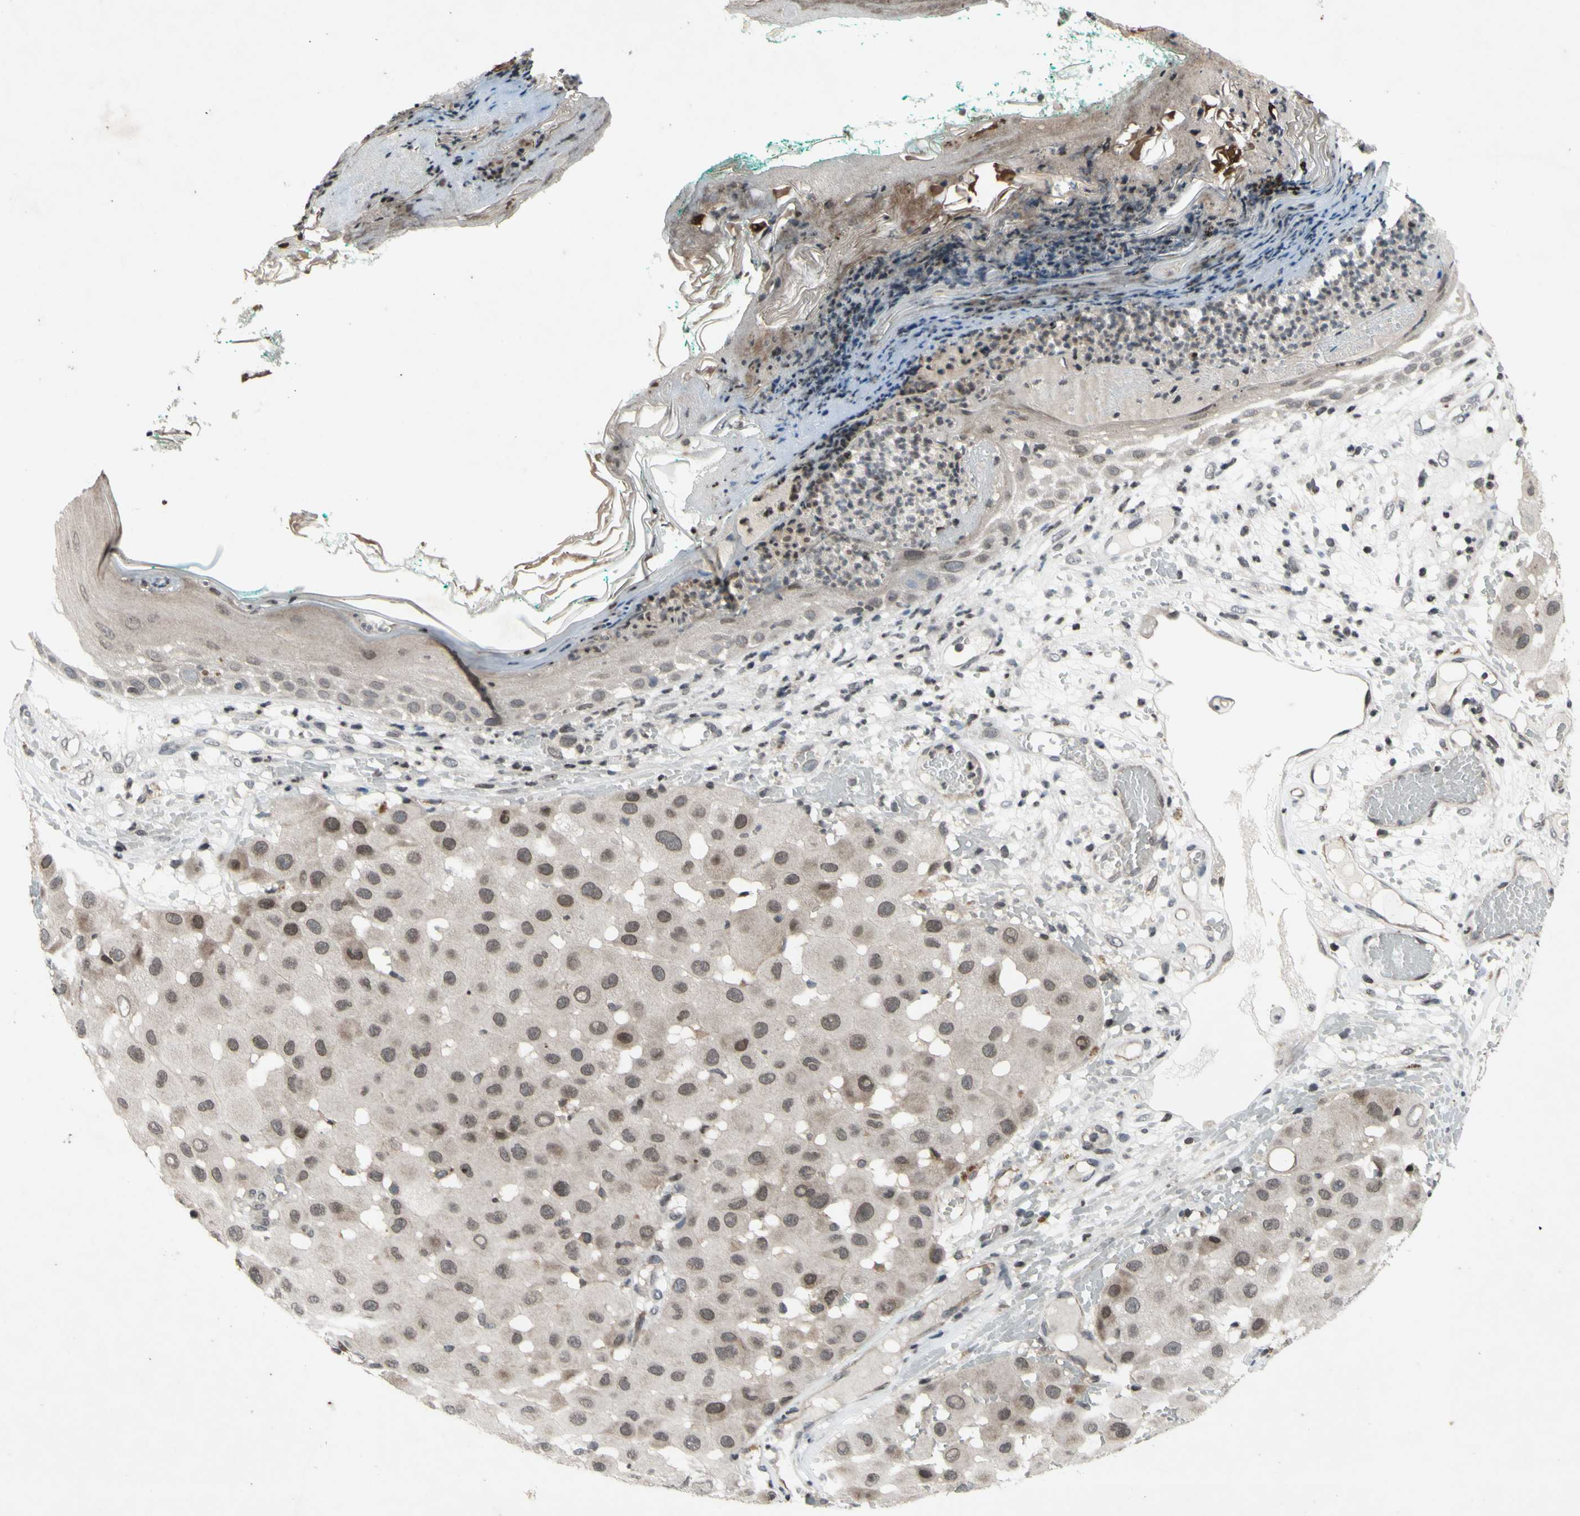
{"staining": {"intensity": "weak", "quantity": ">75%", "location": "cytoplasmic/membranous,nuclear"}, "tissue": "melanoma", "cell_type": "Tumor cells", "image_type": "cancer", "snomed": [{"axis": "morphology", "description": "Malignant melanoma, NOS"}, {"axis": "topography", "description": "Skin"}], "caption": "Immunohistochemistry (IHC) of human melanoma reveals low levels of weak cytoplasmic/membranous and nuclear positivity in about >75% of tumor cells.", "gene": "XPO1", "patient": {"sex": "female", "age": 81}}